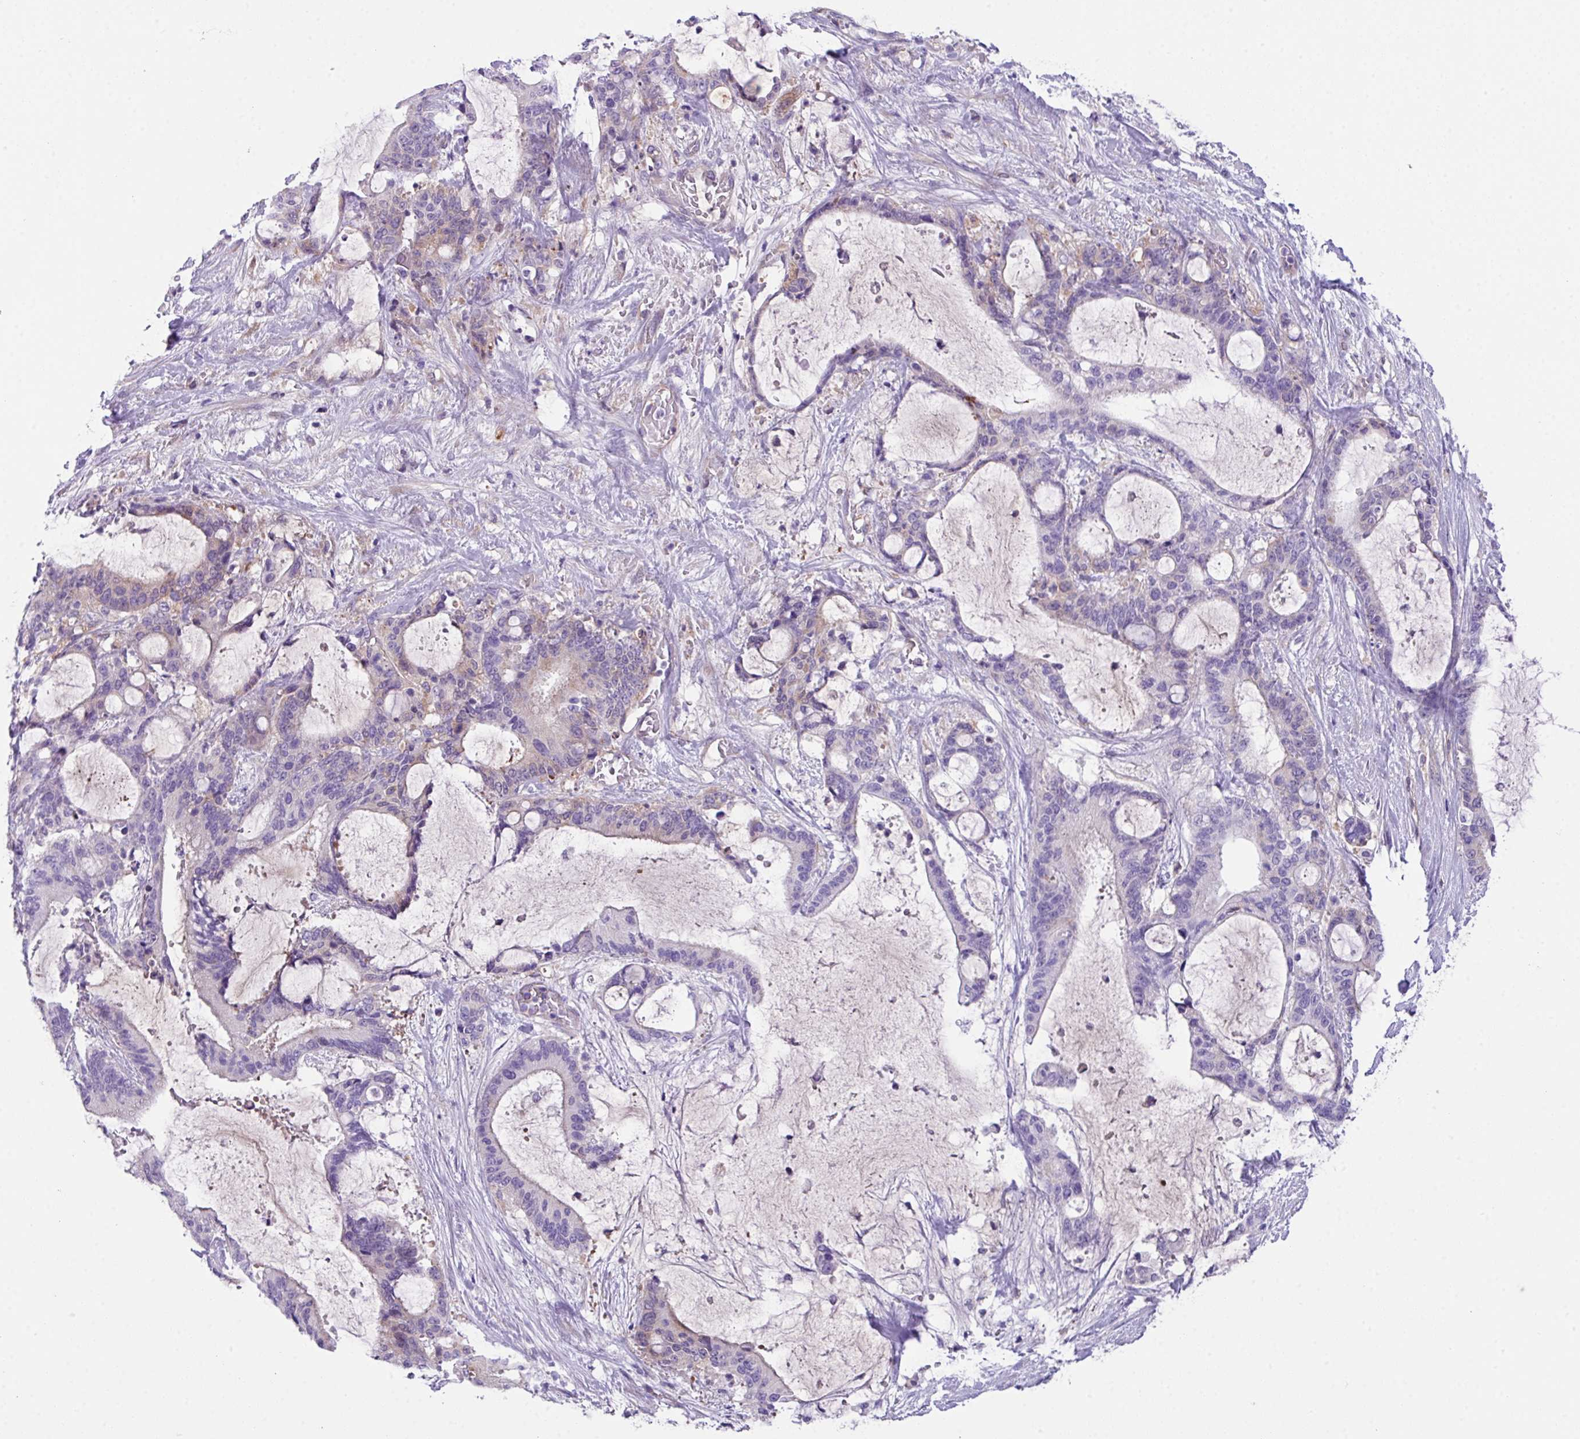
{"staining": {"intensity": "negative", "quantity": "none", "location": "none"}, "tissue": "liver cancer", "cell_type": "Tumor cells", "image_type": "cancer", "snomed": [{"axis": "morphology", "description": "Normal tissue, NOS"}, {"axis": "morphology", "description": "Cholangiocarcinoma"}, {"axis": "topography", "description": "Liver"}, {"axis": "topography", "description": "Peripheral nerve tissue"}], "caption": "A histopathology image of human liver cholangiocarcinoma is negative for staining in tumor cells.", "gene": "DNAL1", "patient": {"sex": "female", "age": 73}}